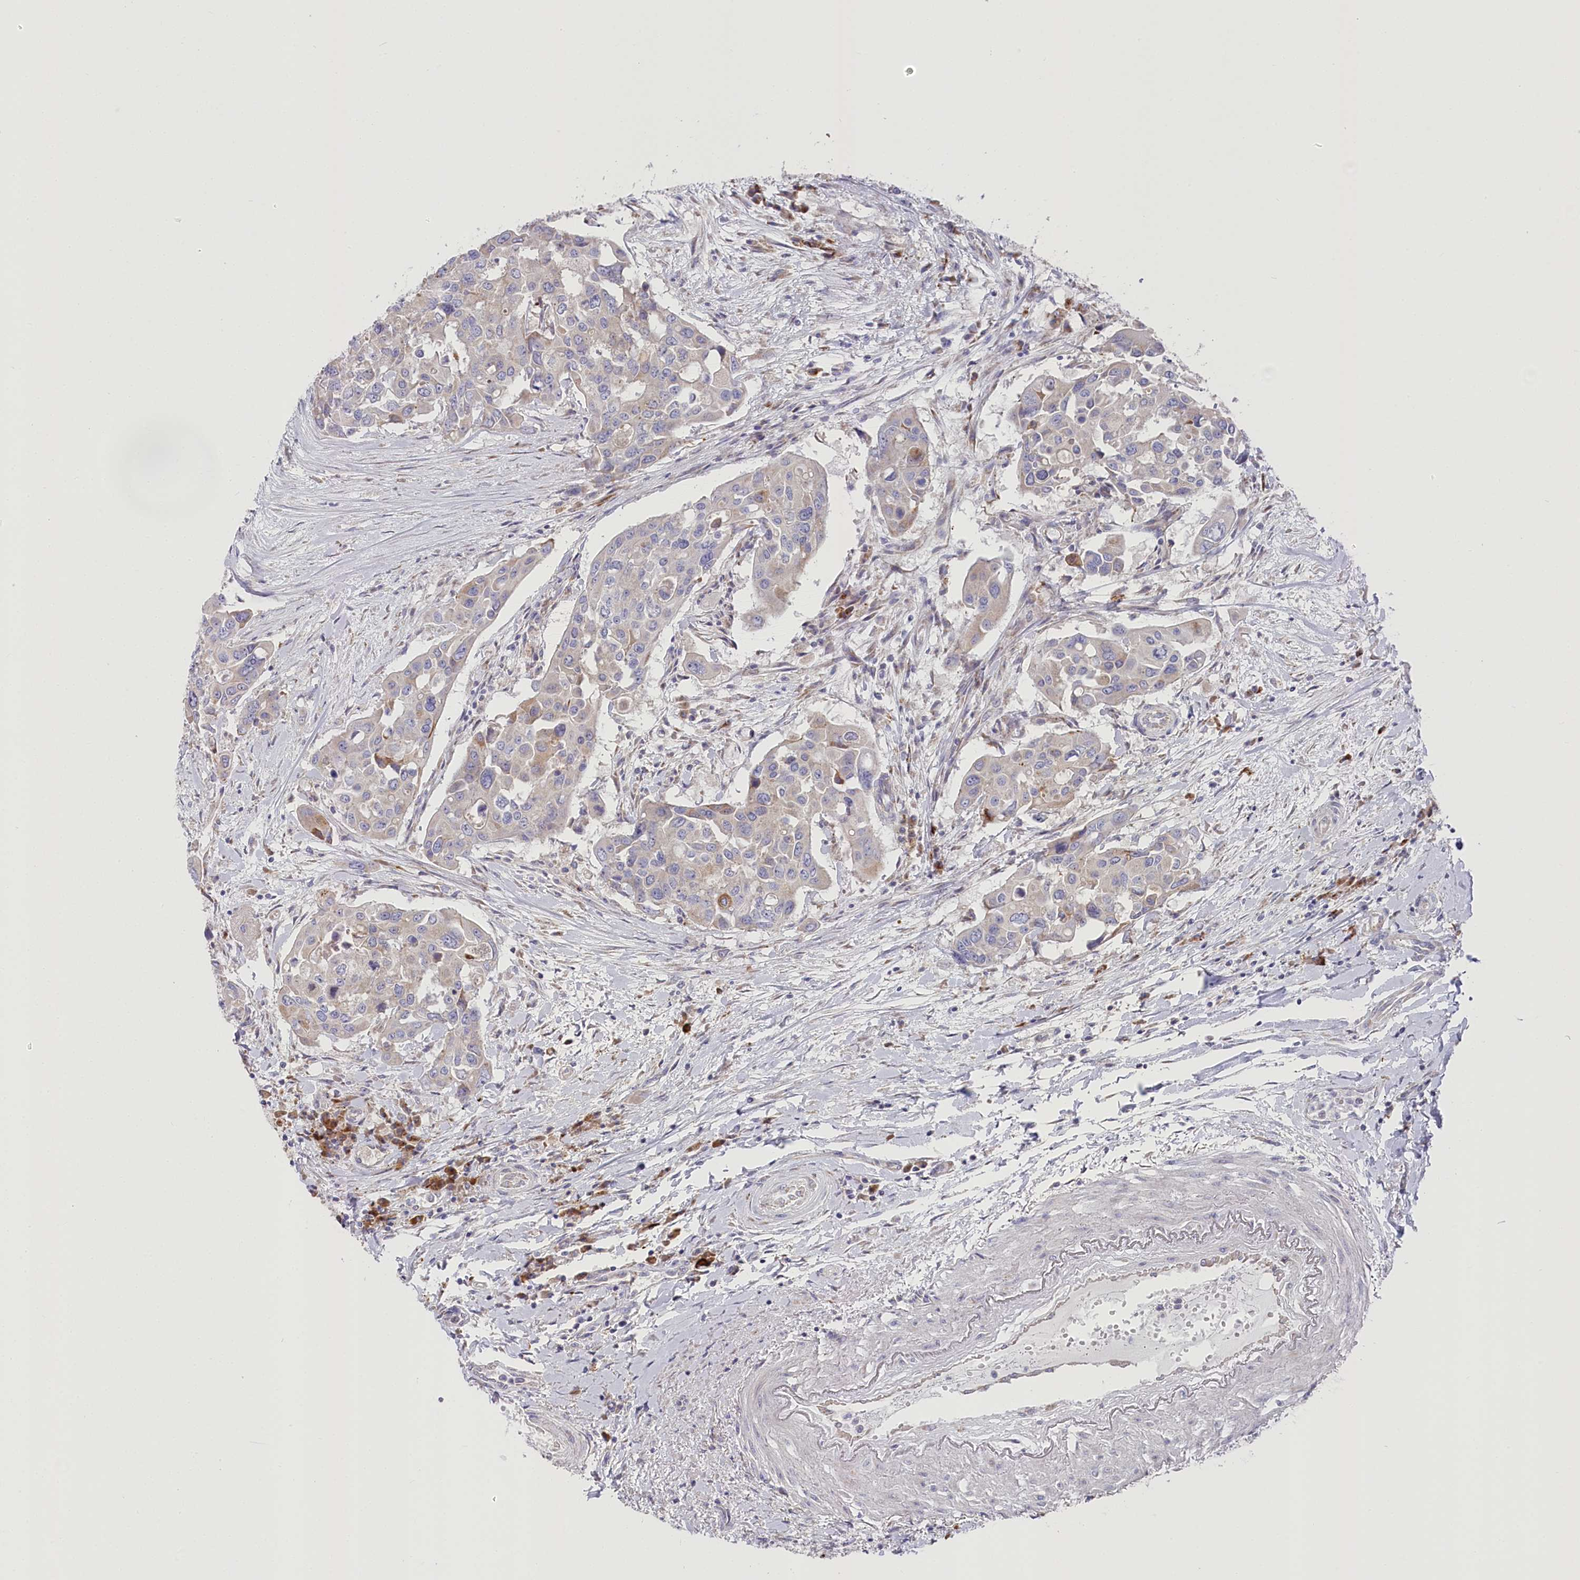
{"staining": {"intensity": "moderate", "quantity": "<25%", "location": "cytoplasmic/membranous"}, "tissue": "colorectal cancer", "cell_type": "Tumor cells", "image_type": "cancer", "snomed": [{"axis": "morphology", "description": "Adenocarcinoma, NOS"}, {"axis": "topography", "description": "Colon"}], "caption": "Colorectal cancer (adenocarcinoma) stained for a protein reveals moderate cytoplasmic/membranous positivity in tumor cells.", "gene": "POGLUT1", "patient": {"sex": "male", "age": 77}}